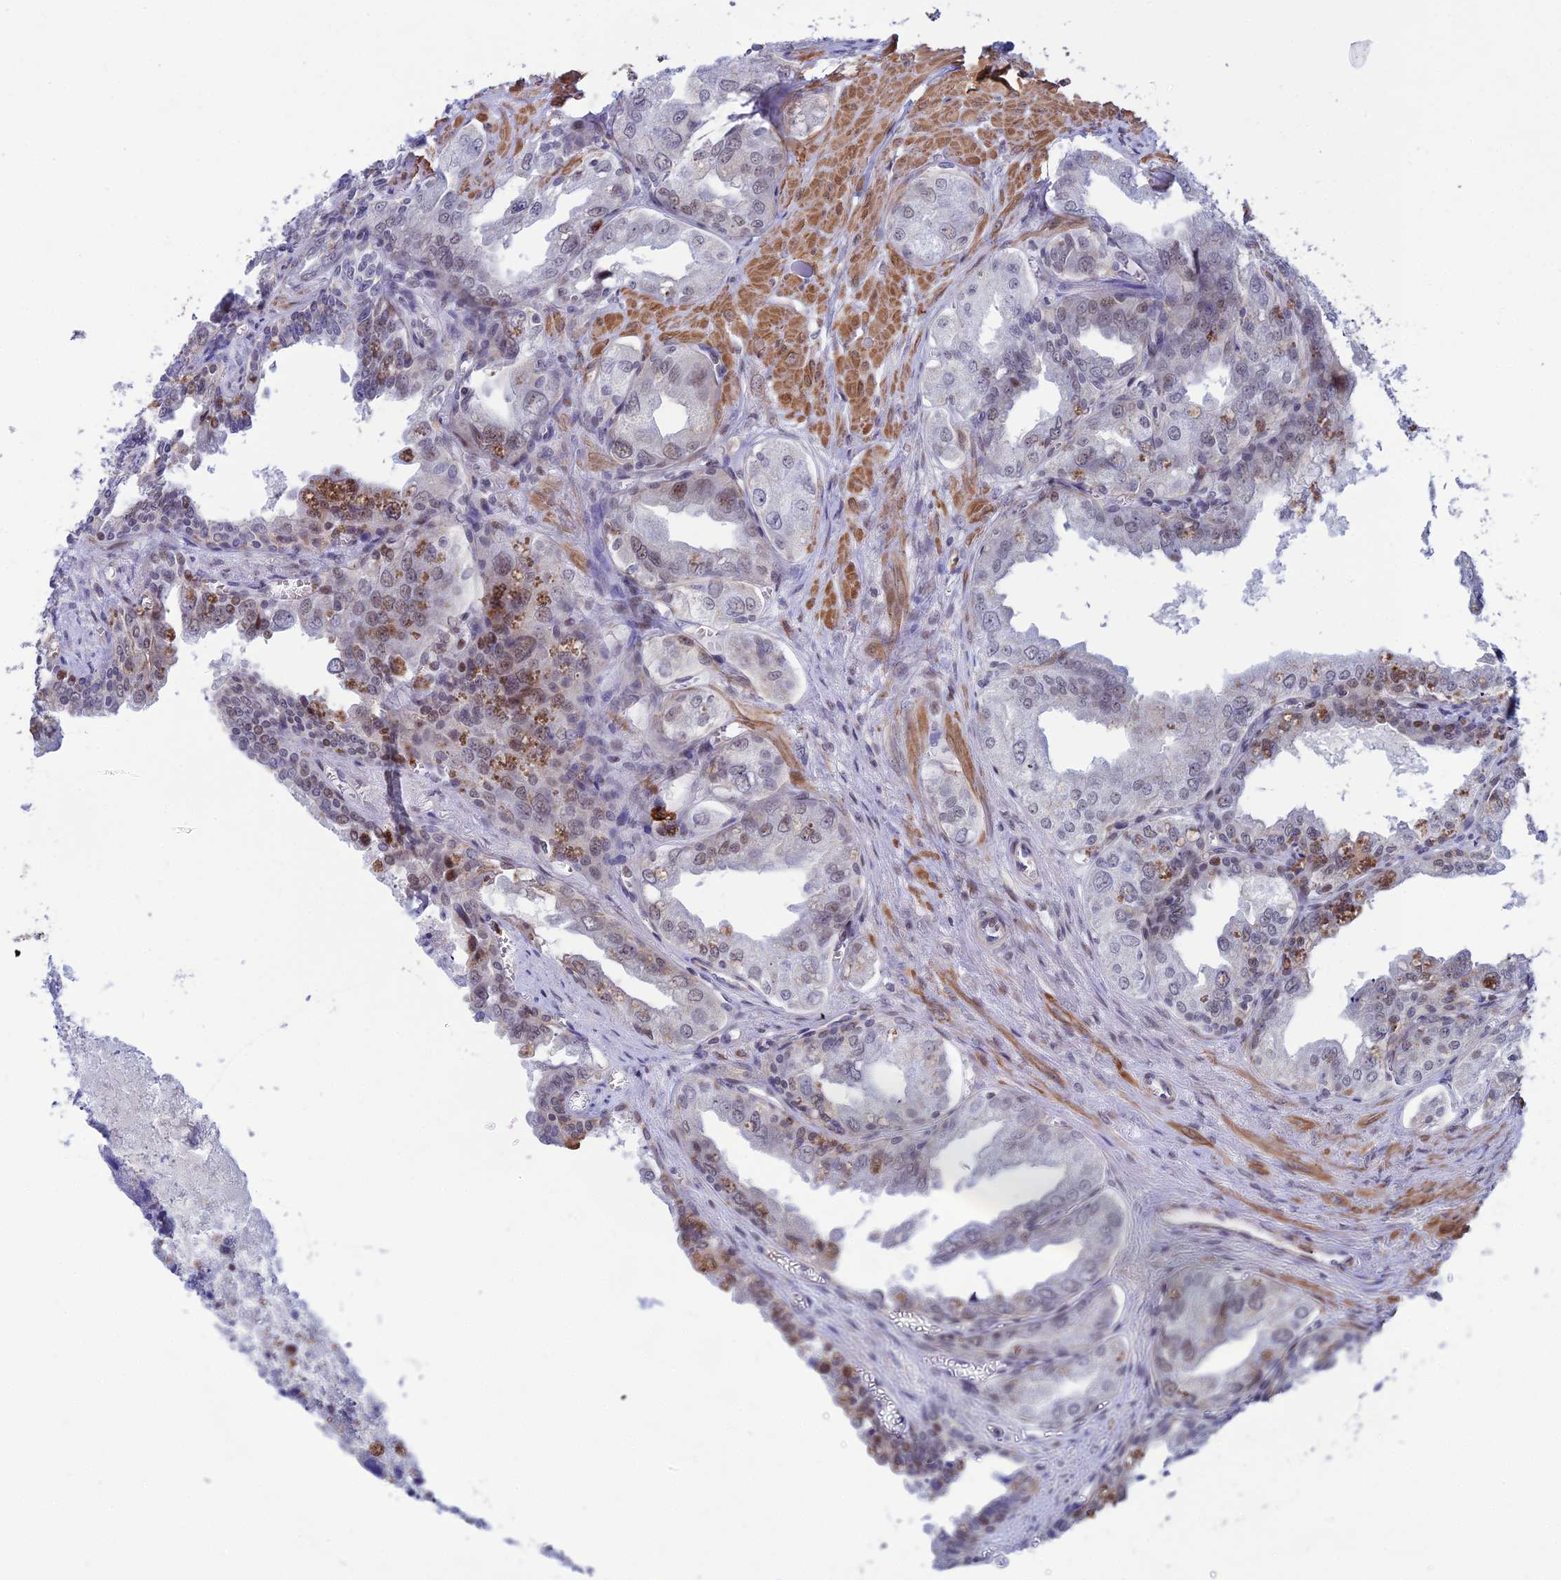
{"staining": {"intensity": "moderate", "quantity": "<25%", "location": "nuclear"}, "tissue": "seminal vesicle", "cell_type": "Glandular cells", "image_type": "normal", "snomed": [{"axis": "morphology", "description": "Normal tissue, NOS"}, {"axis": "topography", "description": "Seminal veicle"}], "caption": "Unremarkable seminal vesicle demonstrates moderate nuclear staining in about <25% of glandular cells, visualized by immunohistochemistry.", "gene": "COL6A6", "patient": {"sex": "male", "age": 67}}